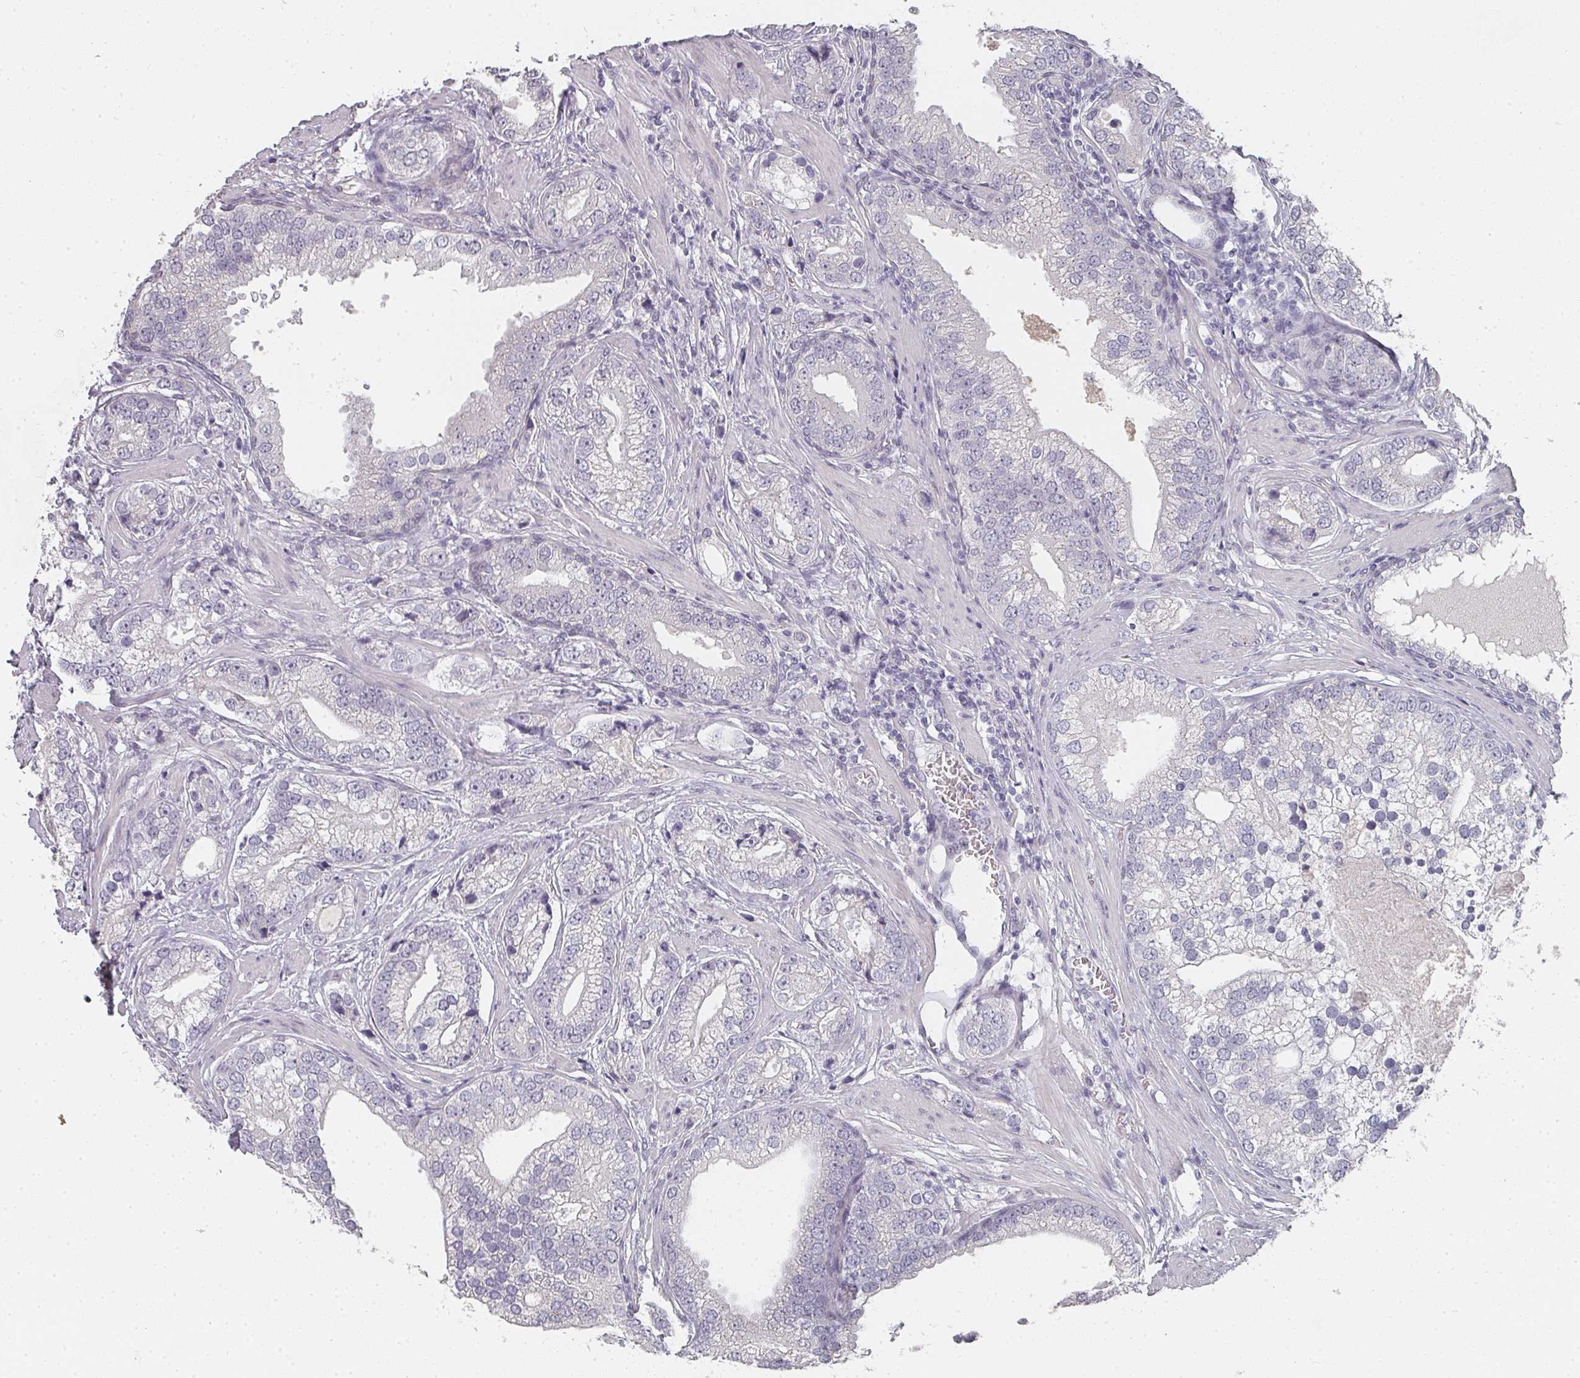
{"staining": {"intensity": "negative", "quantity": "none", "location": "none"}, "tissue": "prostate cancer", "cell_type": "Tumor cells", "image_type": "cancer", "snomed": [{"axis": "morphology", "description": "Adenocarcinoma, High grade"}, {"axis": "topography", "description": "Prostate"}], "caption": "This histopathology image is of prostate cancer (adenocarcinoma (high-grade)) stained with immunohistochemistry (IHC) to label a protein in brown with the nuclei are counter-stained blue. There is no expression in tumor cells.", "gene": "SHISA2", "patient": {"sex": "male", "age": 75}}